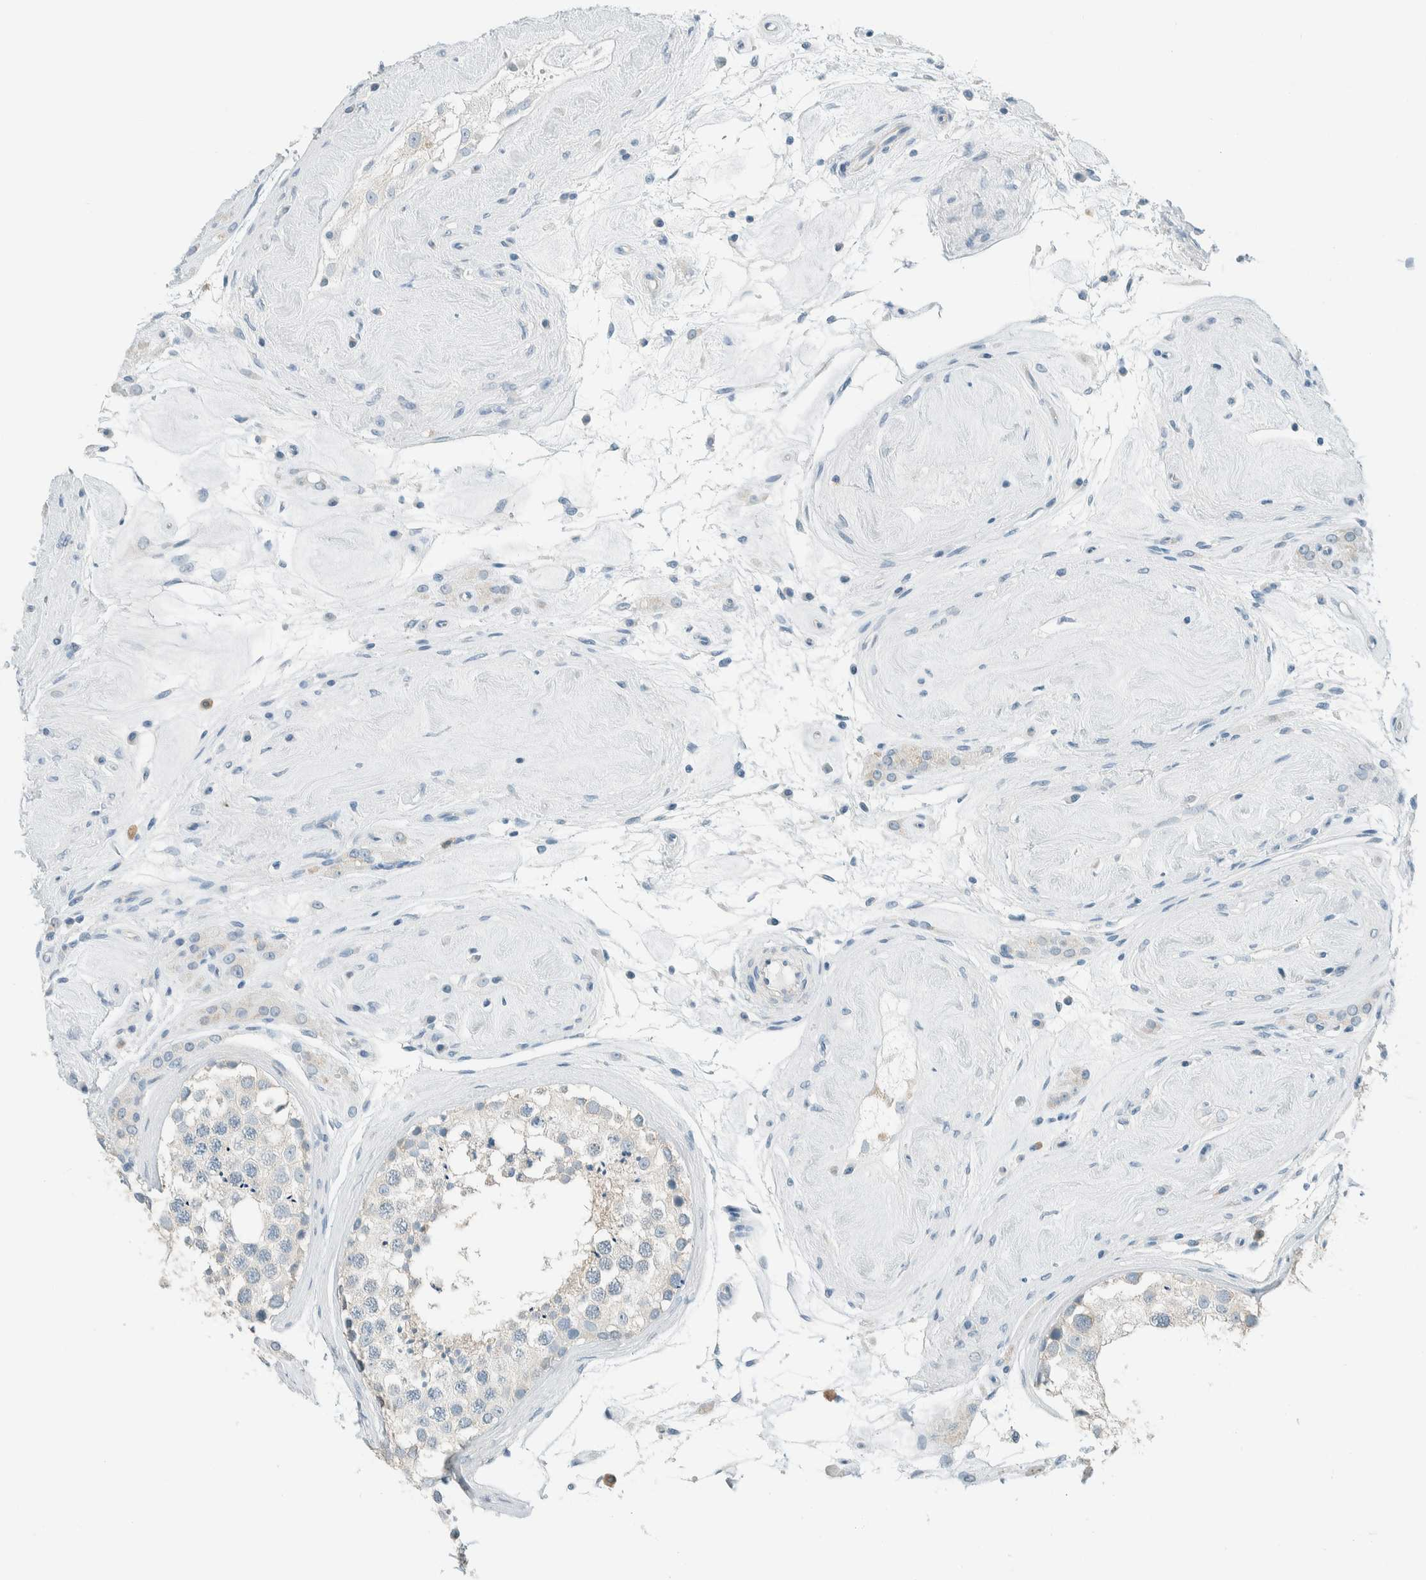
{"staining": {"intensity": "negative", "quantity": "none", "location": "none"}, "tissue": "testis", "cell_type": "Cells in seminiferous ducts", "image_type": "normal", "snomed": [{"axis": "morphology", "description": "Normal tissue, NOS"}, {"axis": "topography", "description": "Testis"}], "caption": "Immunohistochemistry histopathology image of benign testis stained for a protein (brown), which exhibits no staining in cells in seminiferous ducts. The staining is performed using DAB (3,3'-diaminobenzidine) brown chromogen with nuclei counter-stained in using hematoxylin.", "gene": "SLFN12", "patient": {"sex": "male", "age": 46}}